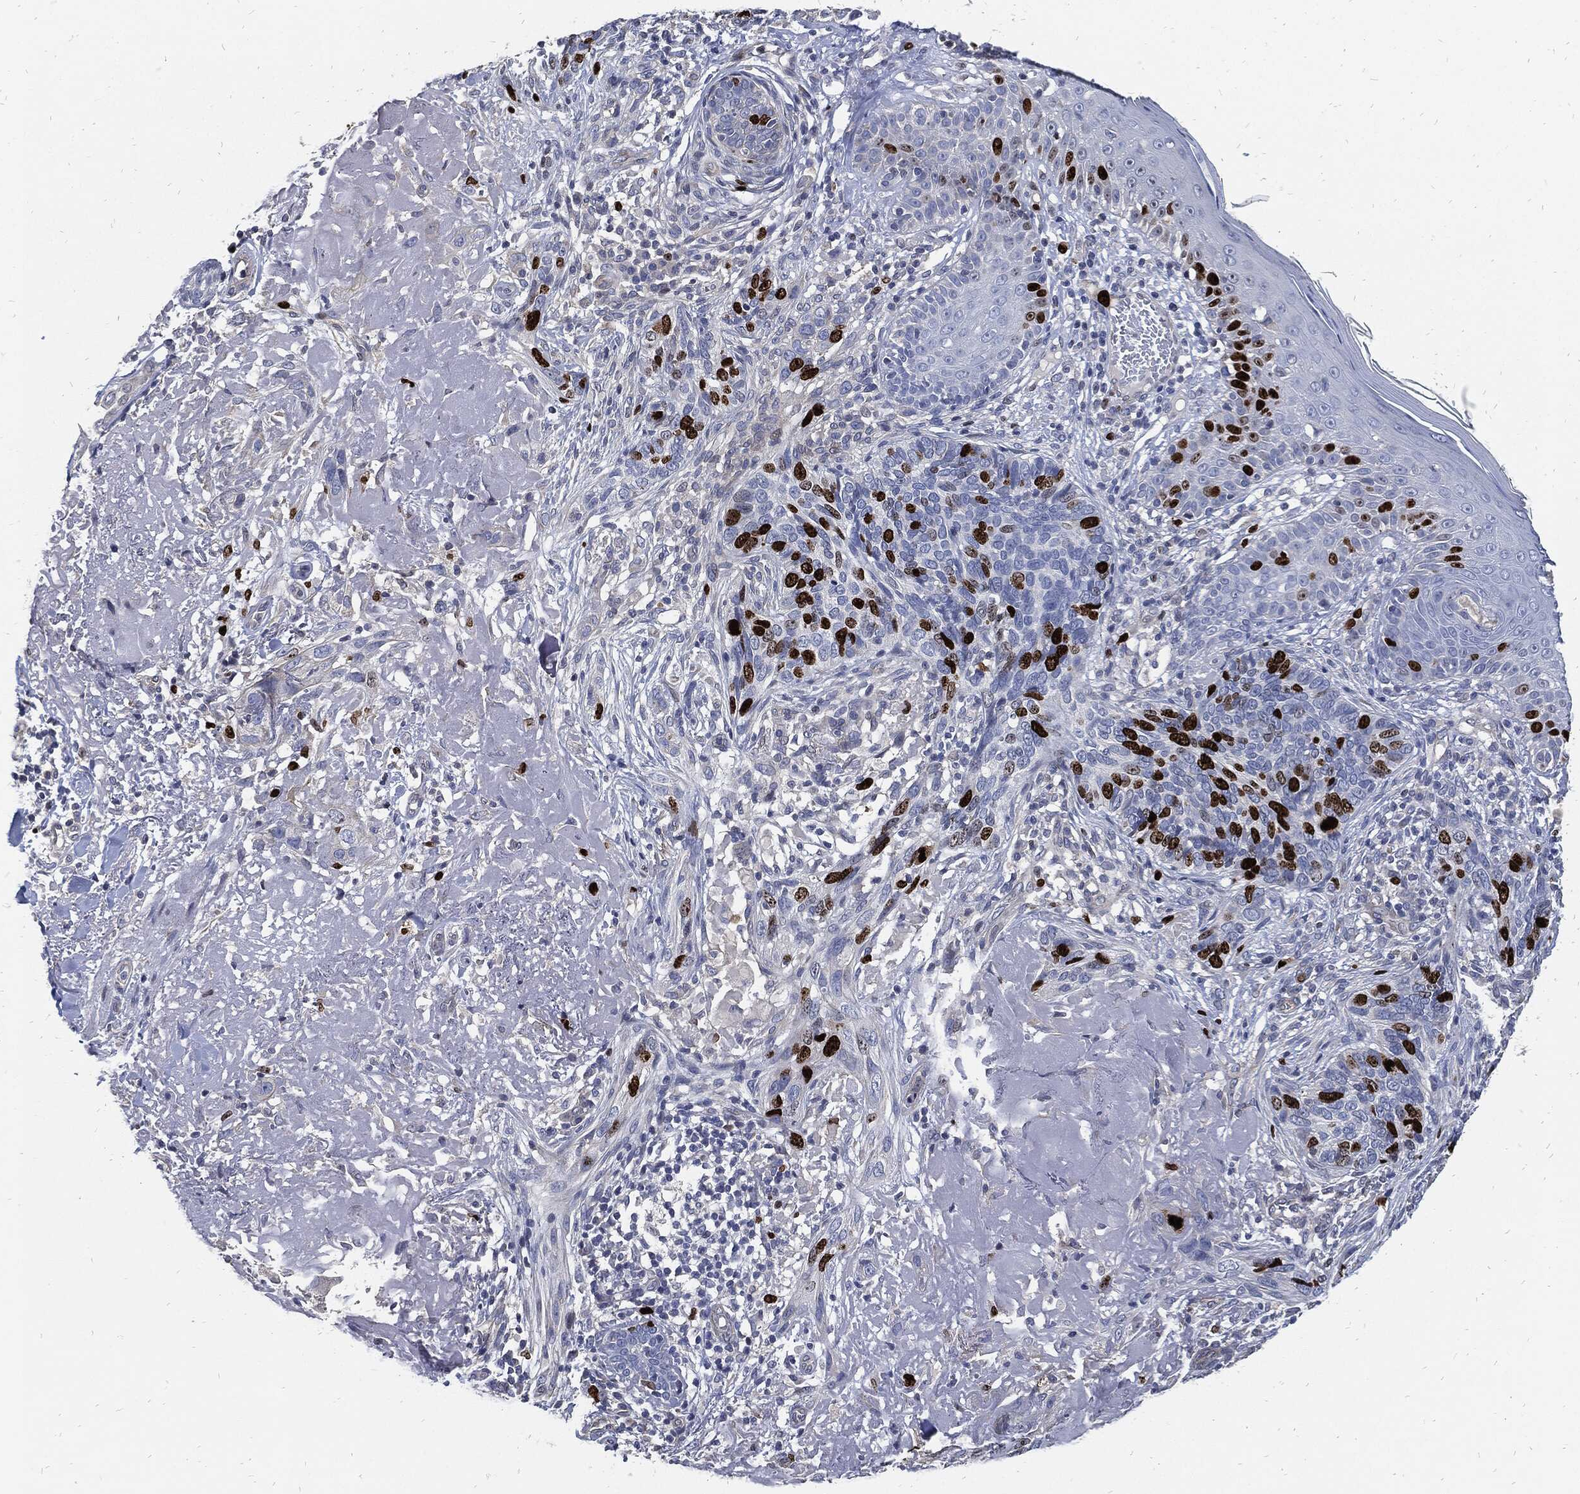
{"staining": {"intensity": "strong", "quantity": "<25%", "location": "nuclear"}, "tissue": "skin cancer", "cell_type": "Tumor cells", "image_type": "cancer", "snomed": [{"axis": "morphology", "description": "Basal cell carcinoma"}, {"axis": "topography", "description": "Skin"}], "caption": "A brown stain highlights strong nuclear expression of a protein in human skin cancer tumor cells.", "gene": "MKI67", "patient": {"sex": "male", "age": 91}}